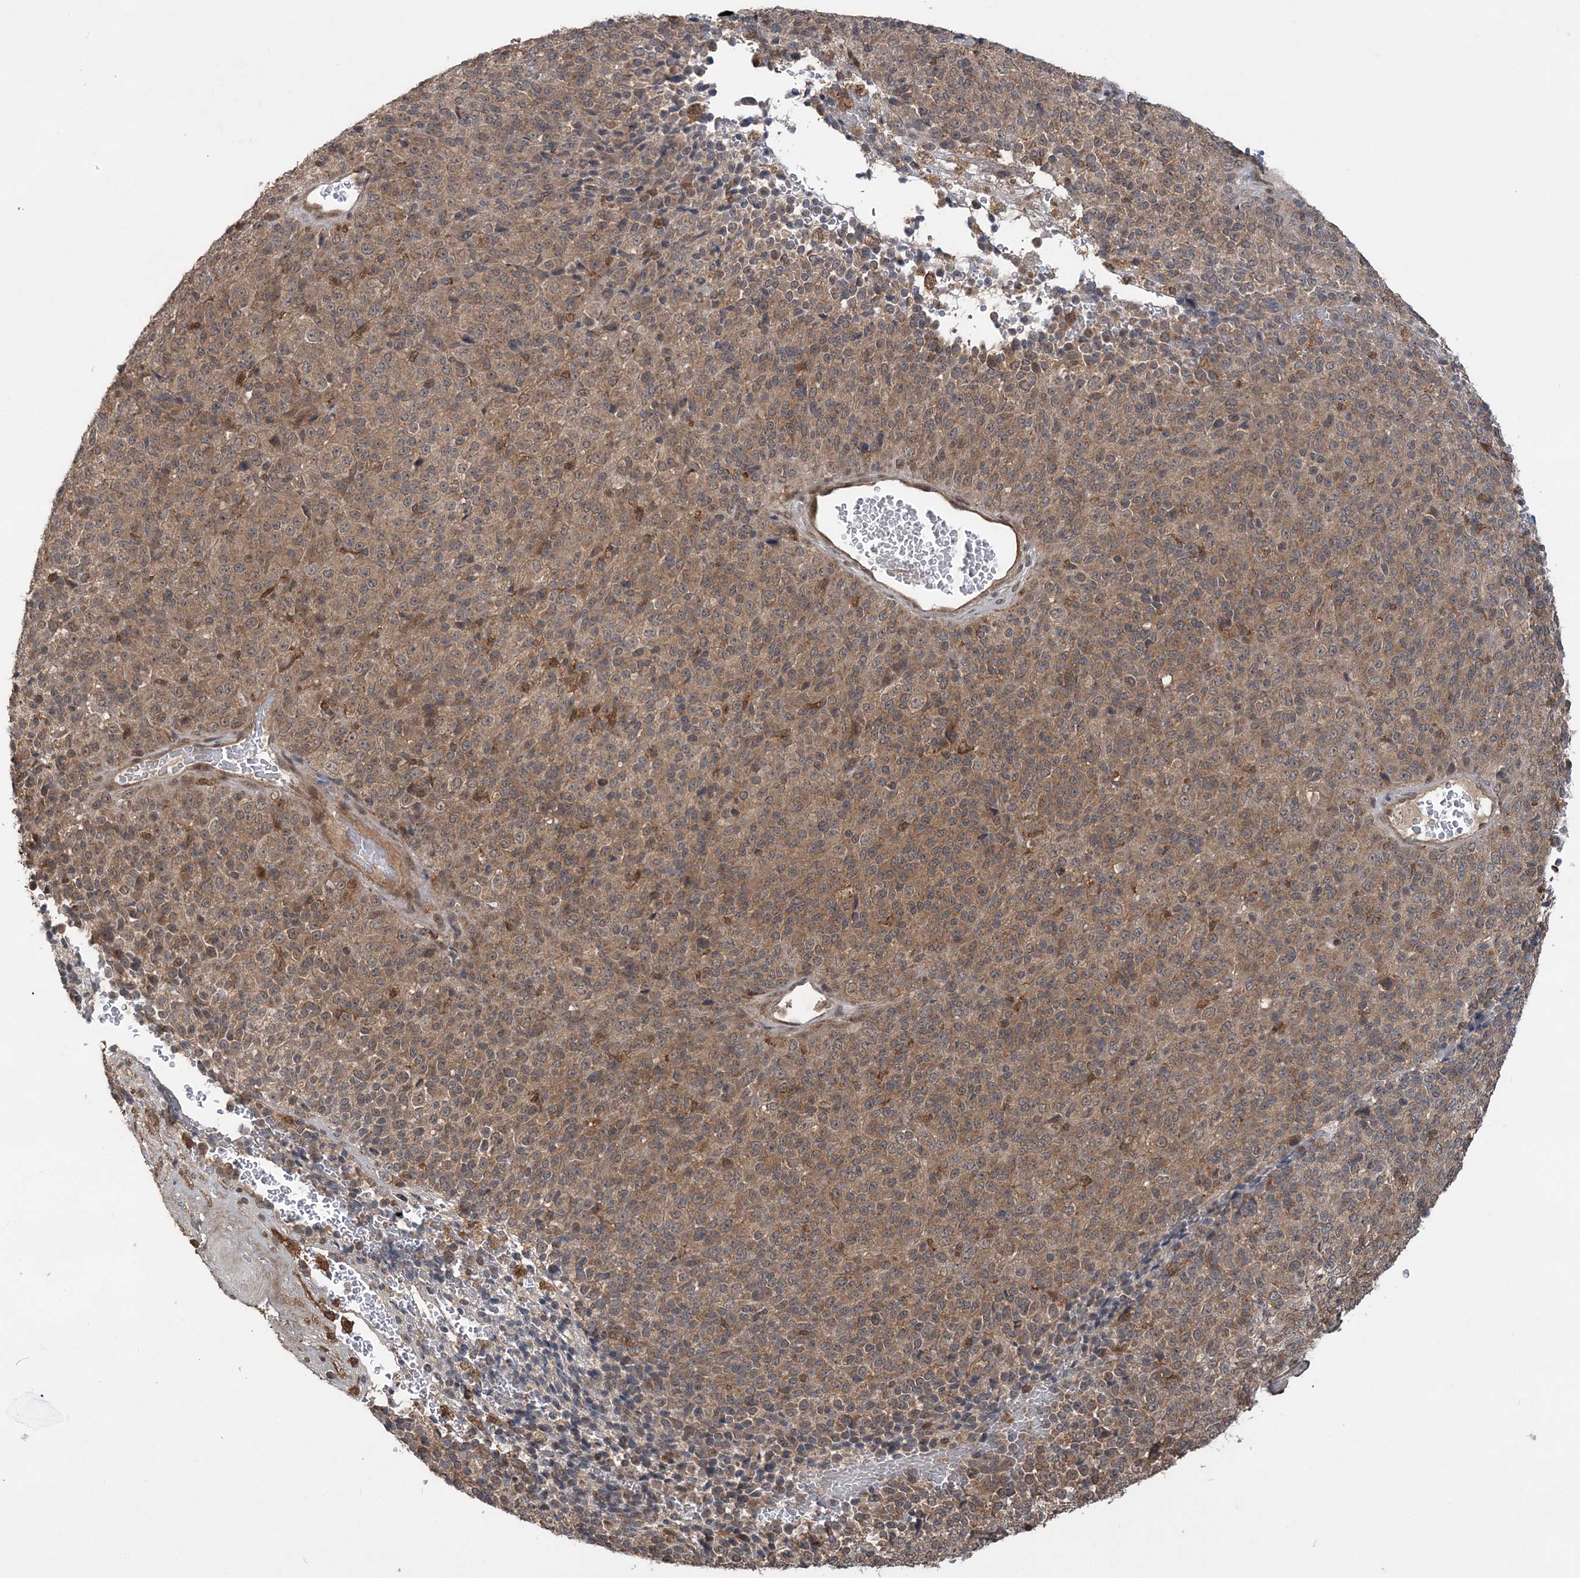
{"staining": {"intensity": "moderate", "quantity": ">75%", "location": "cytoplasmic/membranous"}, "tissue": "melanoma", "cell_type": "Tumor cells", "image_type": "cancer", "snomed": [{"axis": "morphology", "description": "Malignant melanoma, Metastatic site"}, {"axis": "topography", "description": "Brain"}], "caption": "Protein analysis of melanoma tissue reveals moderate cytoplasmic/membranous staining in about >75% of tumor cells.", "gene": "LACC1", "patient": {"sex": "female", "age": 56}}